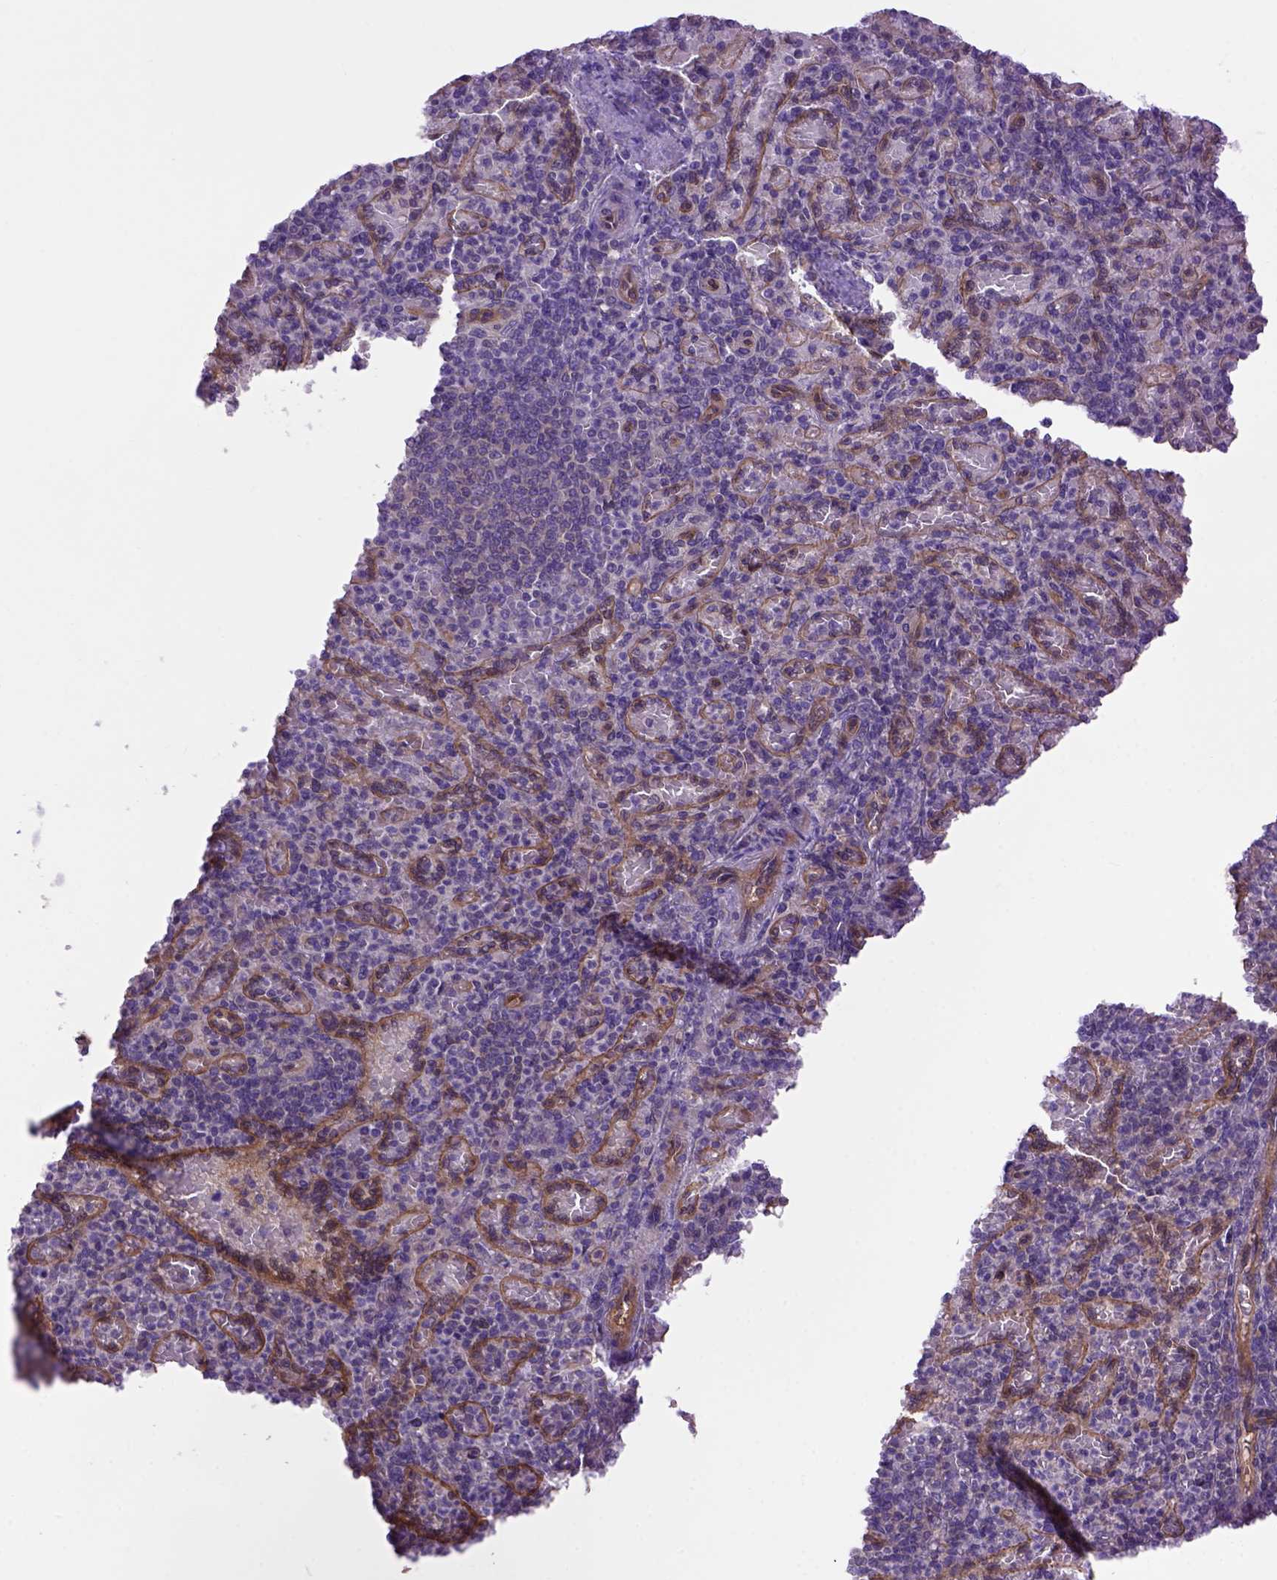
{"staining": {"intensity": "negative", "quantity": "none", "location": "none"}, "tissue": "spleen", "cell_type": "Cells in red pulp", "image_type": "normal", "snomed": [{"axis": "morphology", "description": "Normal tissue, NOS"}, {"axis": "topography", "description": "Spleen"}], "caption": "There is no significant positivity in cells in red pulp of spleen. (DAB (3,3'-diaminobenzidine) immunohistochemistry (IHC), high magnification).", "gene": "CASKIN2", "patient": {"sex": "female", "age": 74}}